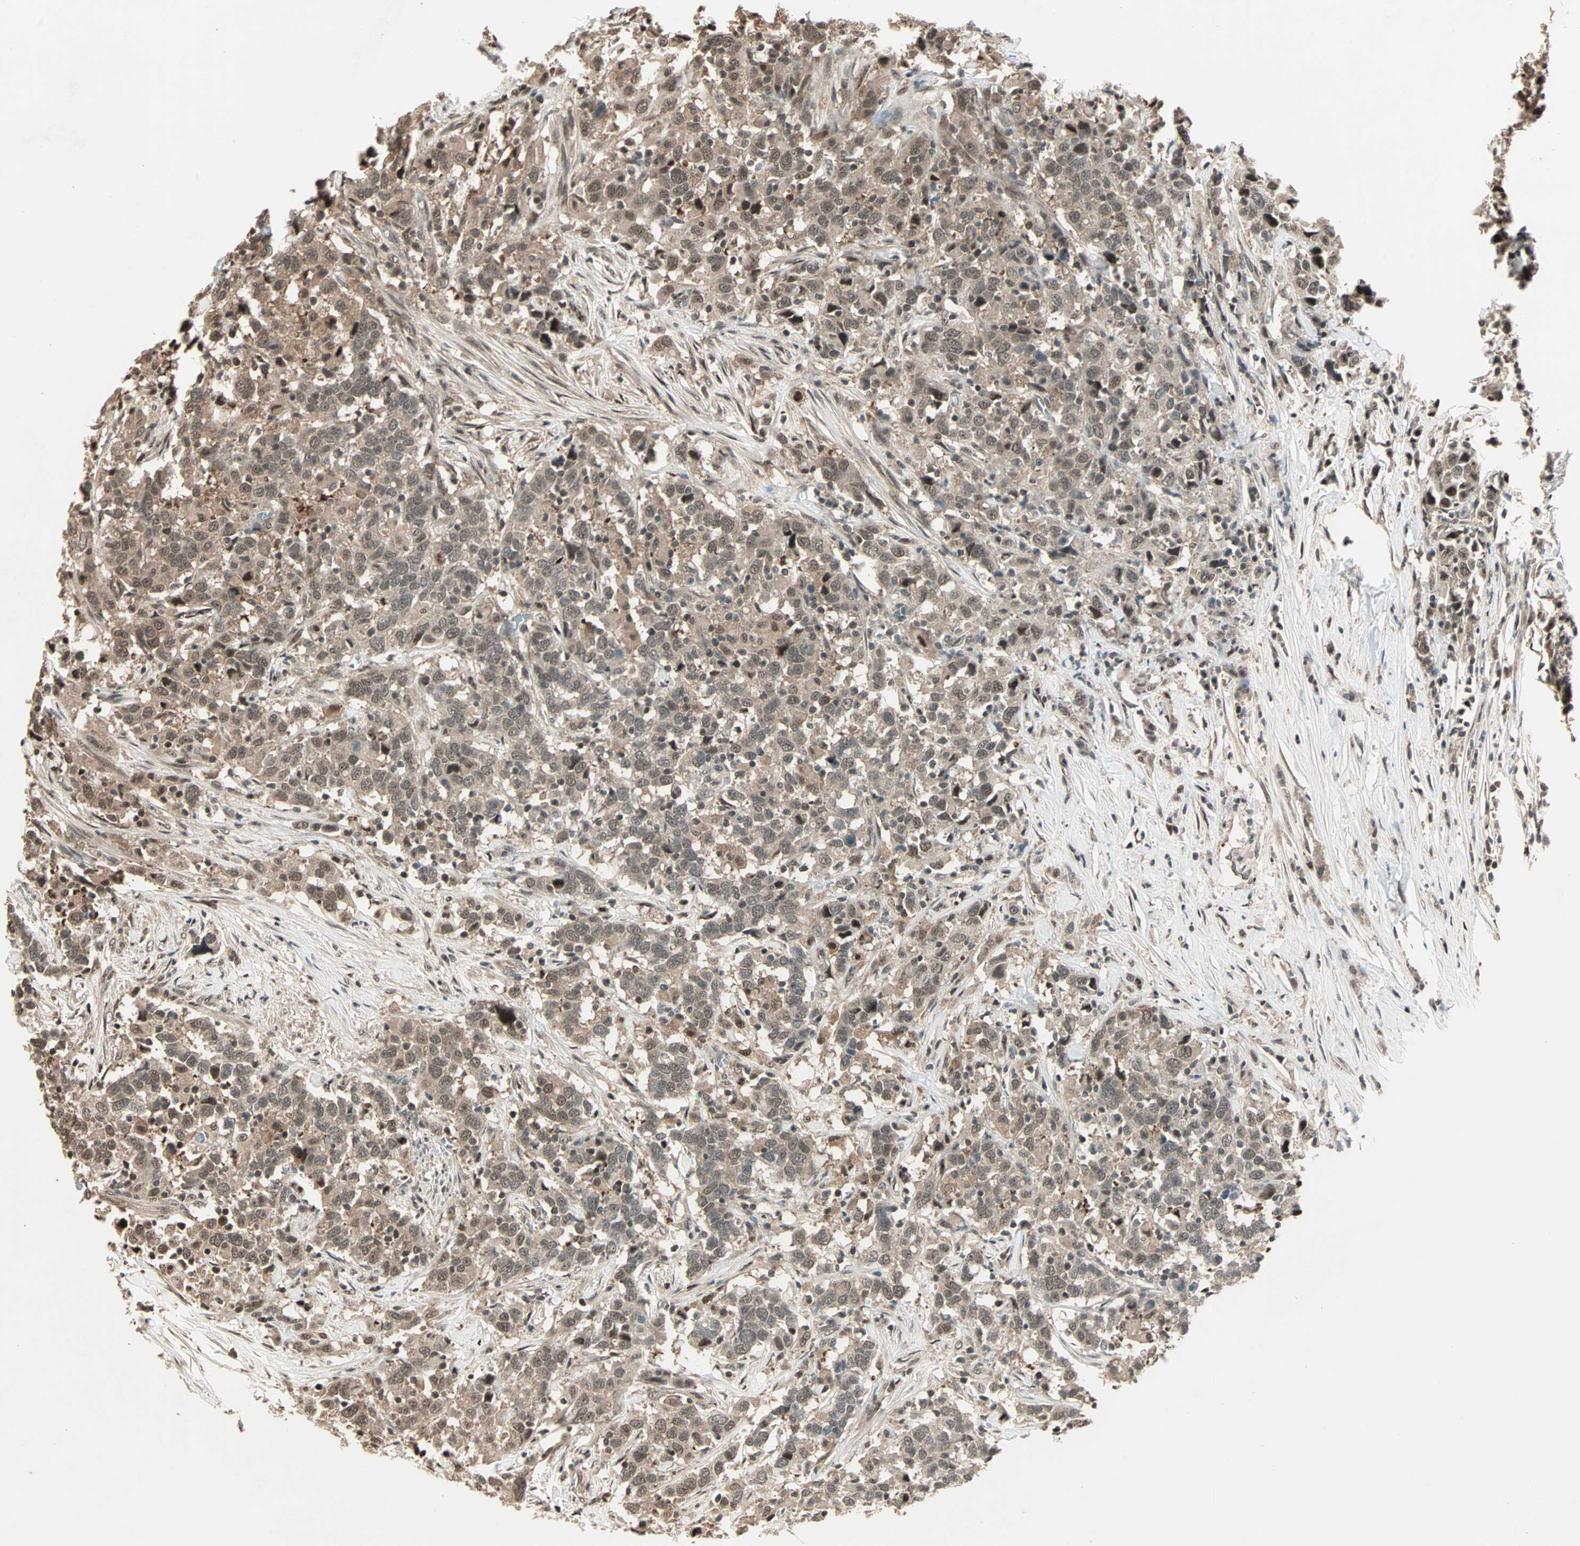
{"staining": {"intensity": "weak", "quantity": "25%-75%", "location": "cytoplasmic/membranous,nuclear"}, "tissue": "urothelial cancer", "cell_type": "Tumor cells", "image_type": "cancer", "snomed": [{"axis": "morphology", "description": "Urothelial carcinoma, High grade"}, {"axis": "topography", "description": "Urinary bladder"}], "caption": "IHC (DAB (3,3'-diaminobenzidine)) staining of urothelial cancer reveals weak cytoplasmic/membranous and nuclear protein staining in approximately 25%-75% of tumor cells.", "gene": "ZNF701", "patient": {"sex": "male", "age": 61}}